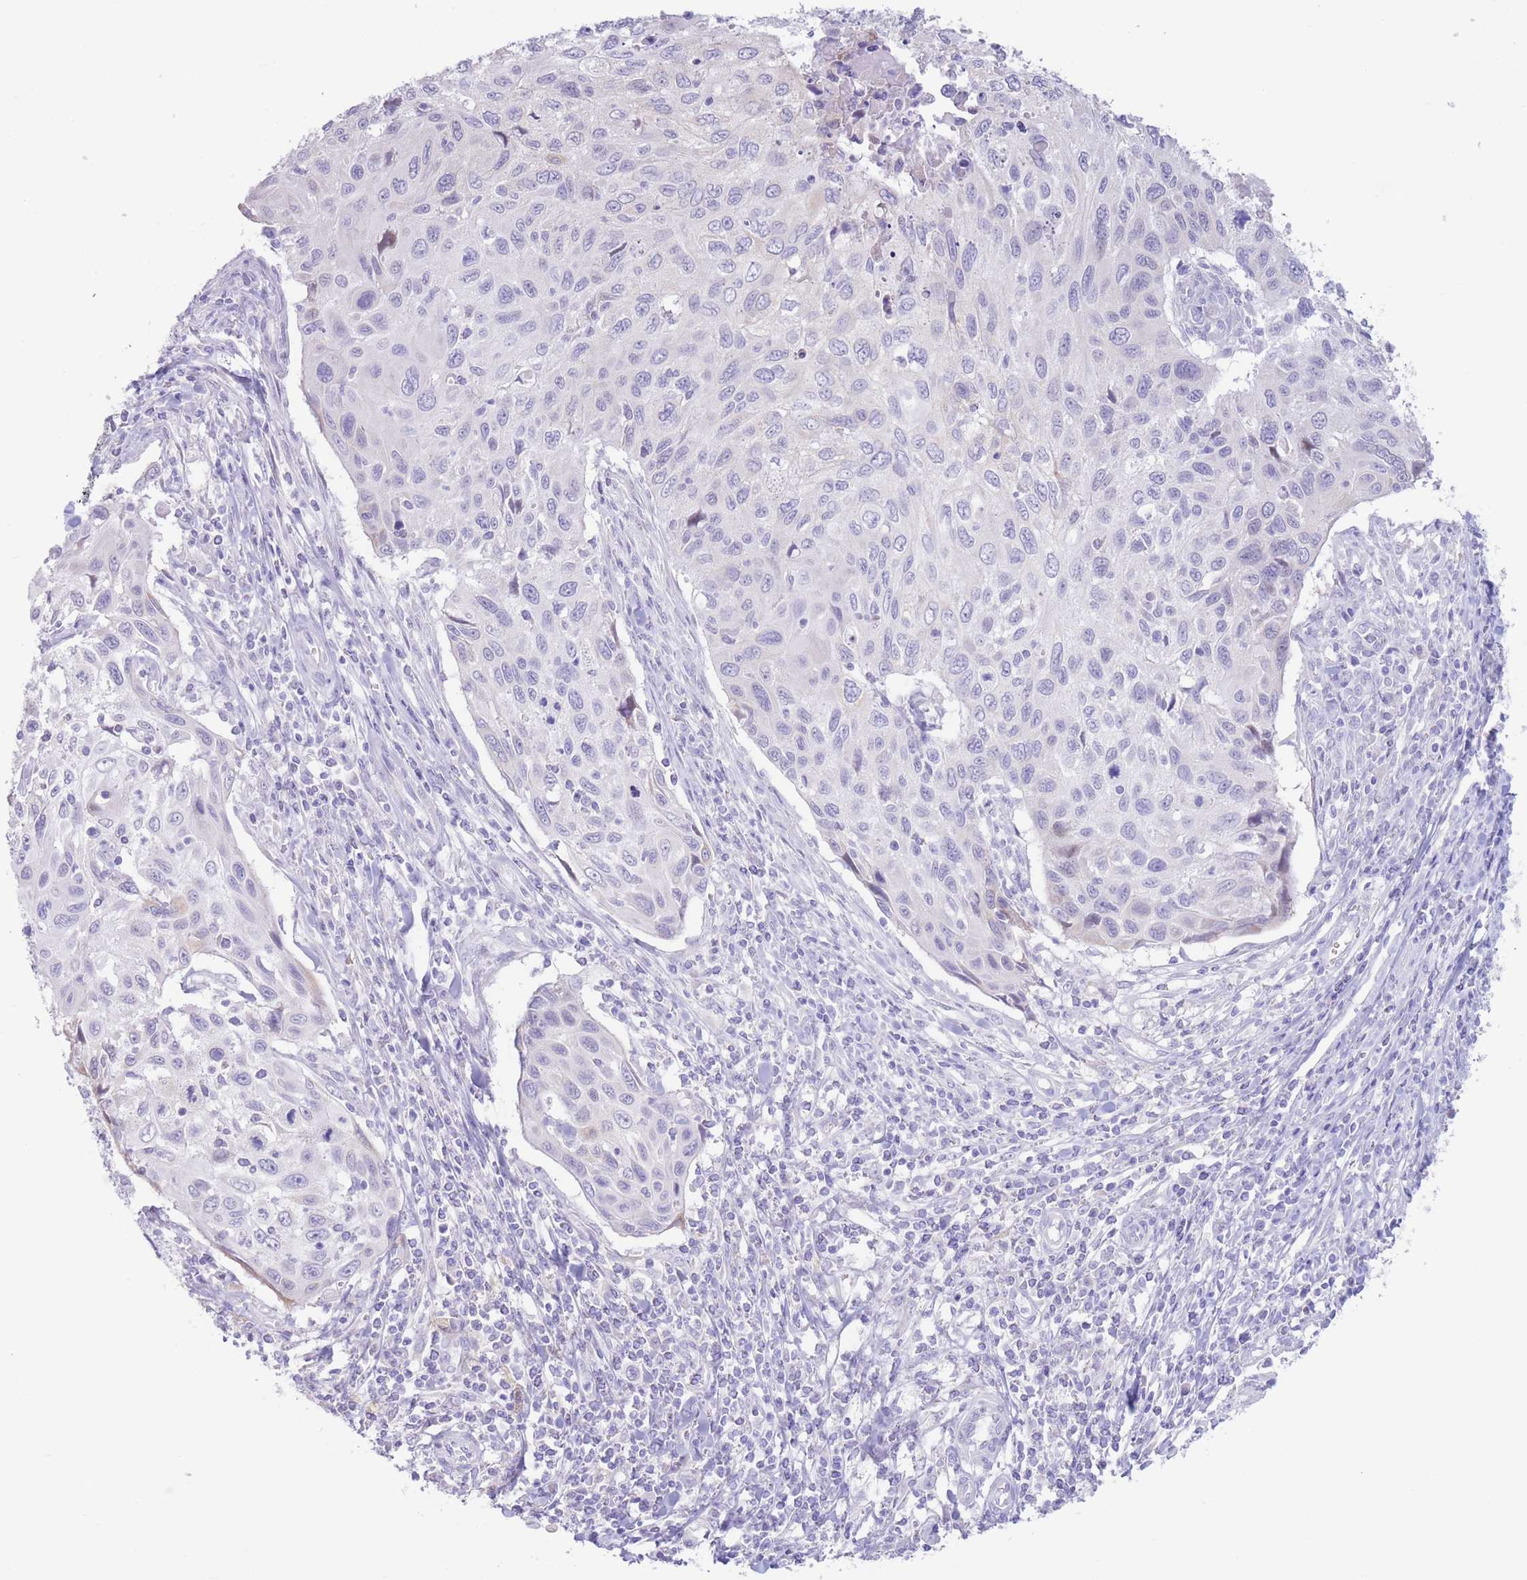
{"staining": {"intensity": "negative", "quantity": "none", "location": "none"}, "tissue": "cervical cancer", "cell_type": "Tumor cells", "image_type": "cancer", "snomed": [{"axis": "morphology", "description": "Squamous cell carcinoma, NOS"}, {"axis": "topography", "description": "Cervix"}], "caption": "An immunohistochemistry (IHC) micrograph of squamous cell carcinoma (cervical) is shown. There is no staining in tumor cells of squamous cell carcinoma (cervical).", "gene": "FAH", "patient": {"sex": "female", "age": 70}}